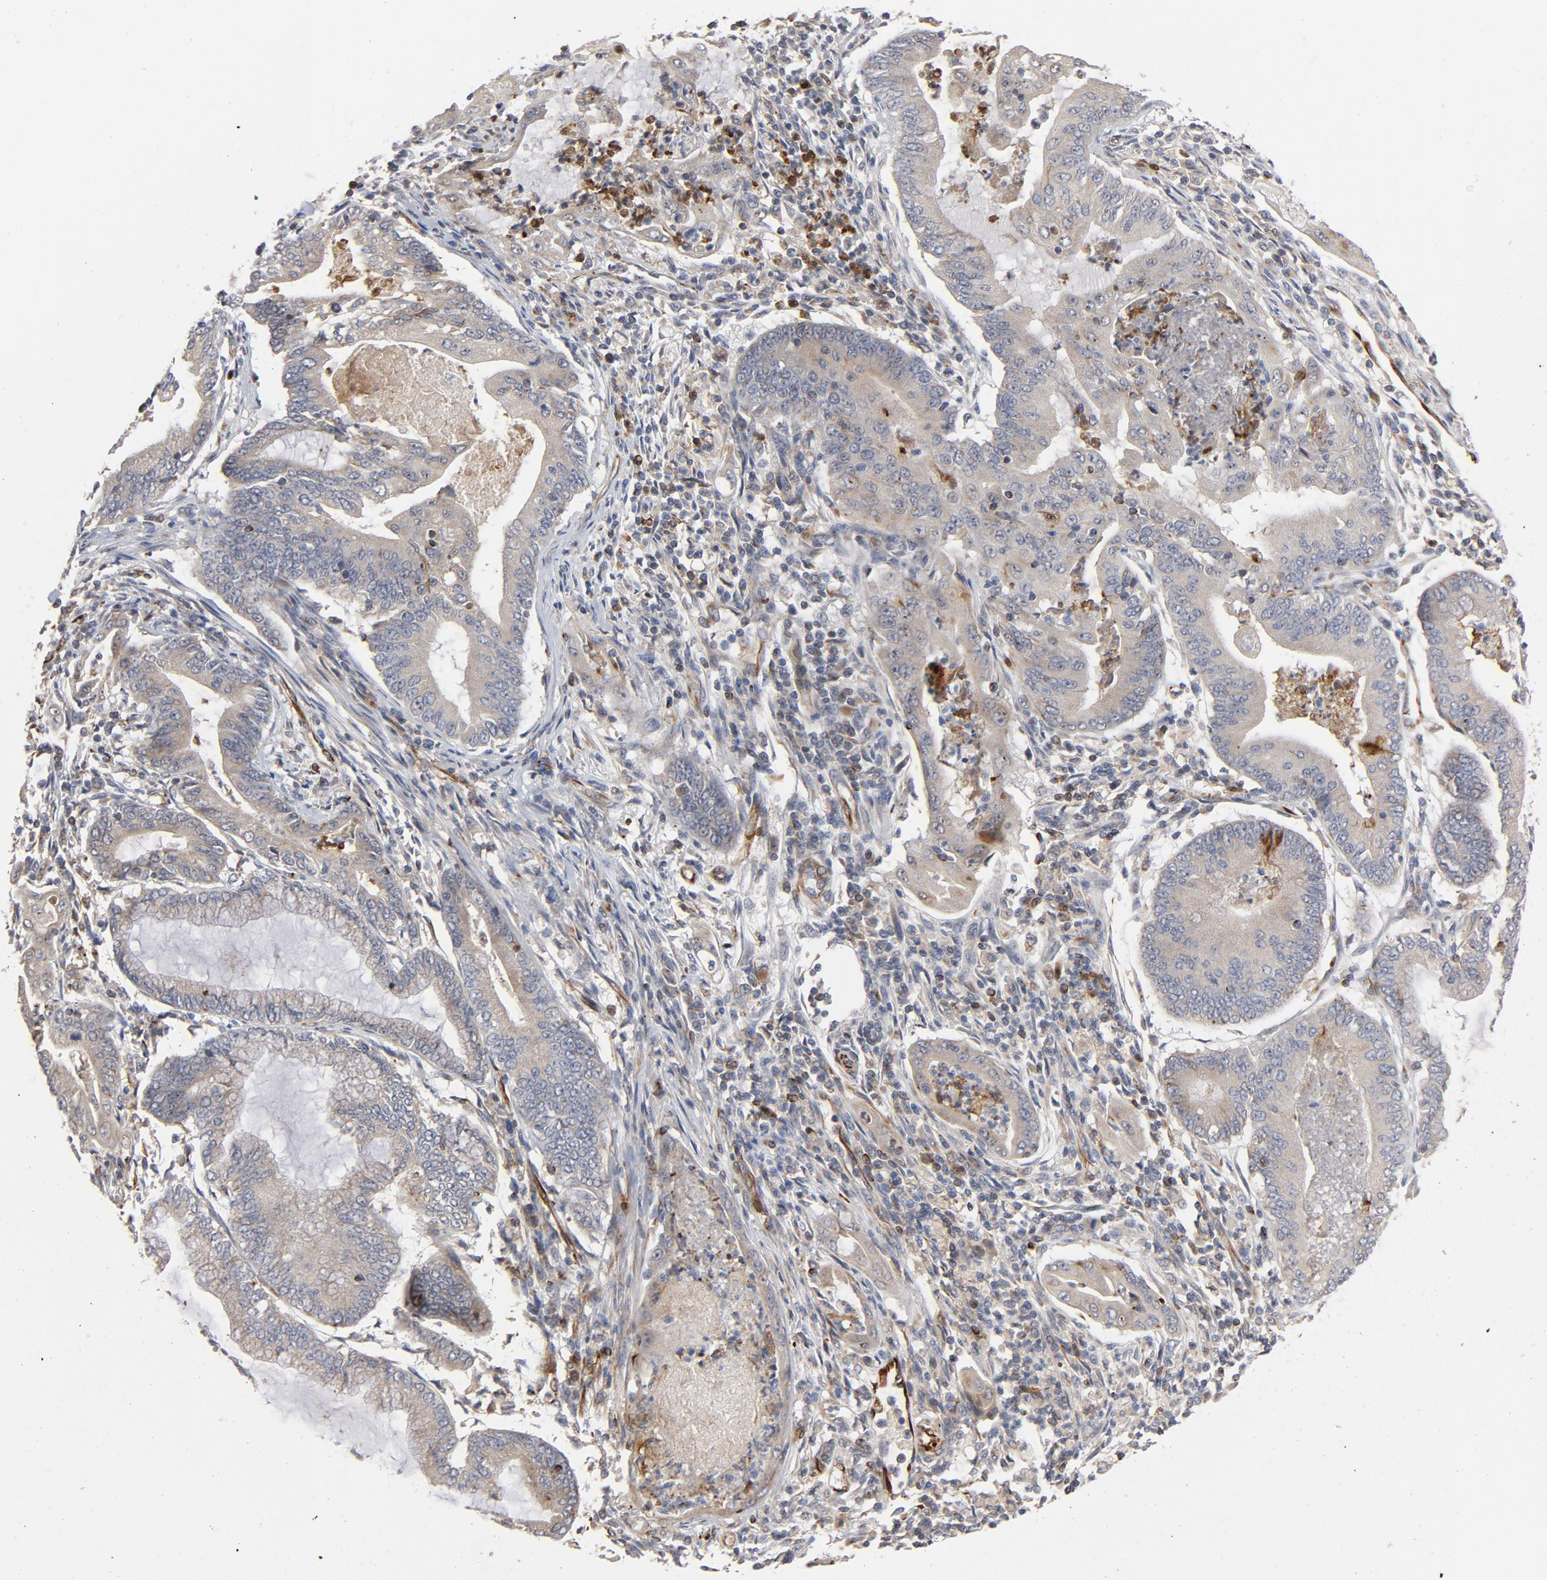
{"staining": {"intensity": "moderate", "quantity": ">75%", "location": "cytoplasmic/membranous"}, "tissue": "endometrial cancer", "cell_type": "Tumor cells", "image_type": "cancer", "snomed": [{"axis": "morphology", "description": "Adenocarcinoma, NOS"}, {"axis": "topography", "description": "Endometrium"}], "caption": "High-power microscopy captured an immunohistochemistry (IHC) histopathology image of adenocarcinoma (endometrial), revealing moderate cytoplasmic/membranous expression in approximately >75% of tumor cells.", "gene": "FAM118A", "patient": {"sex": "female", "age": 63}}